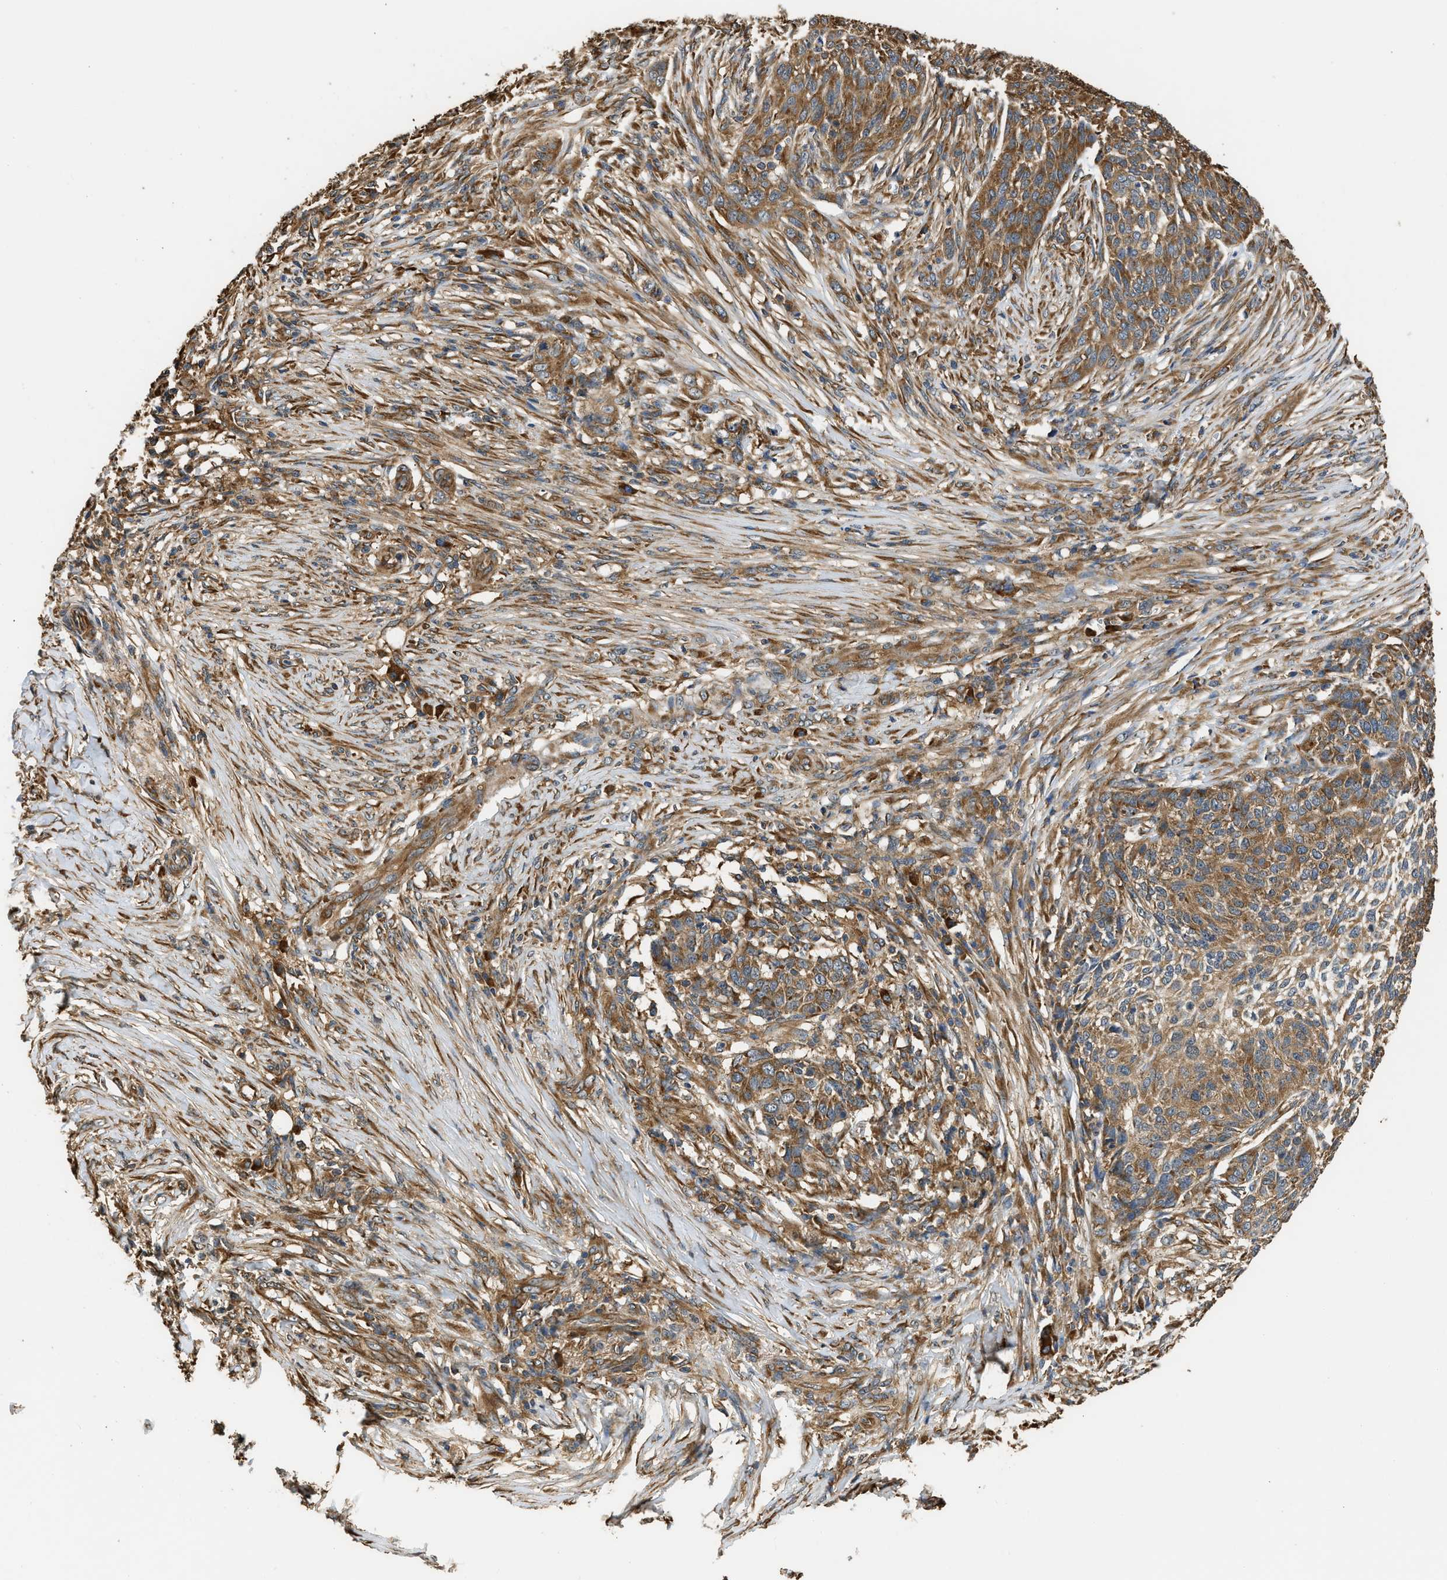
{"staining": {"intensity": "strong", "quantity": ">75%", "location": "cytoplasmic/membranous"}, "tissue": "skin cancer", "cell_type": "Tumor cells", "image_type": "cancer", "snomed": [{"axis": "morphology", "description": "Basal cell carcinoma"}, {"axis": "topography", "description": "Skin"}], "caption": "This is a micrograph of IHC staining of skin cancer (basal cell carcinoma), which shows strong staining in the cytoplasmic/membranous of tumor cells.", "gene": "SLC36A4", "patient": {"sex": "male", "age": 85}}